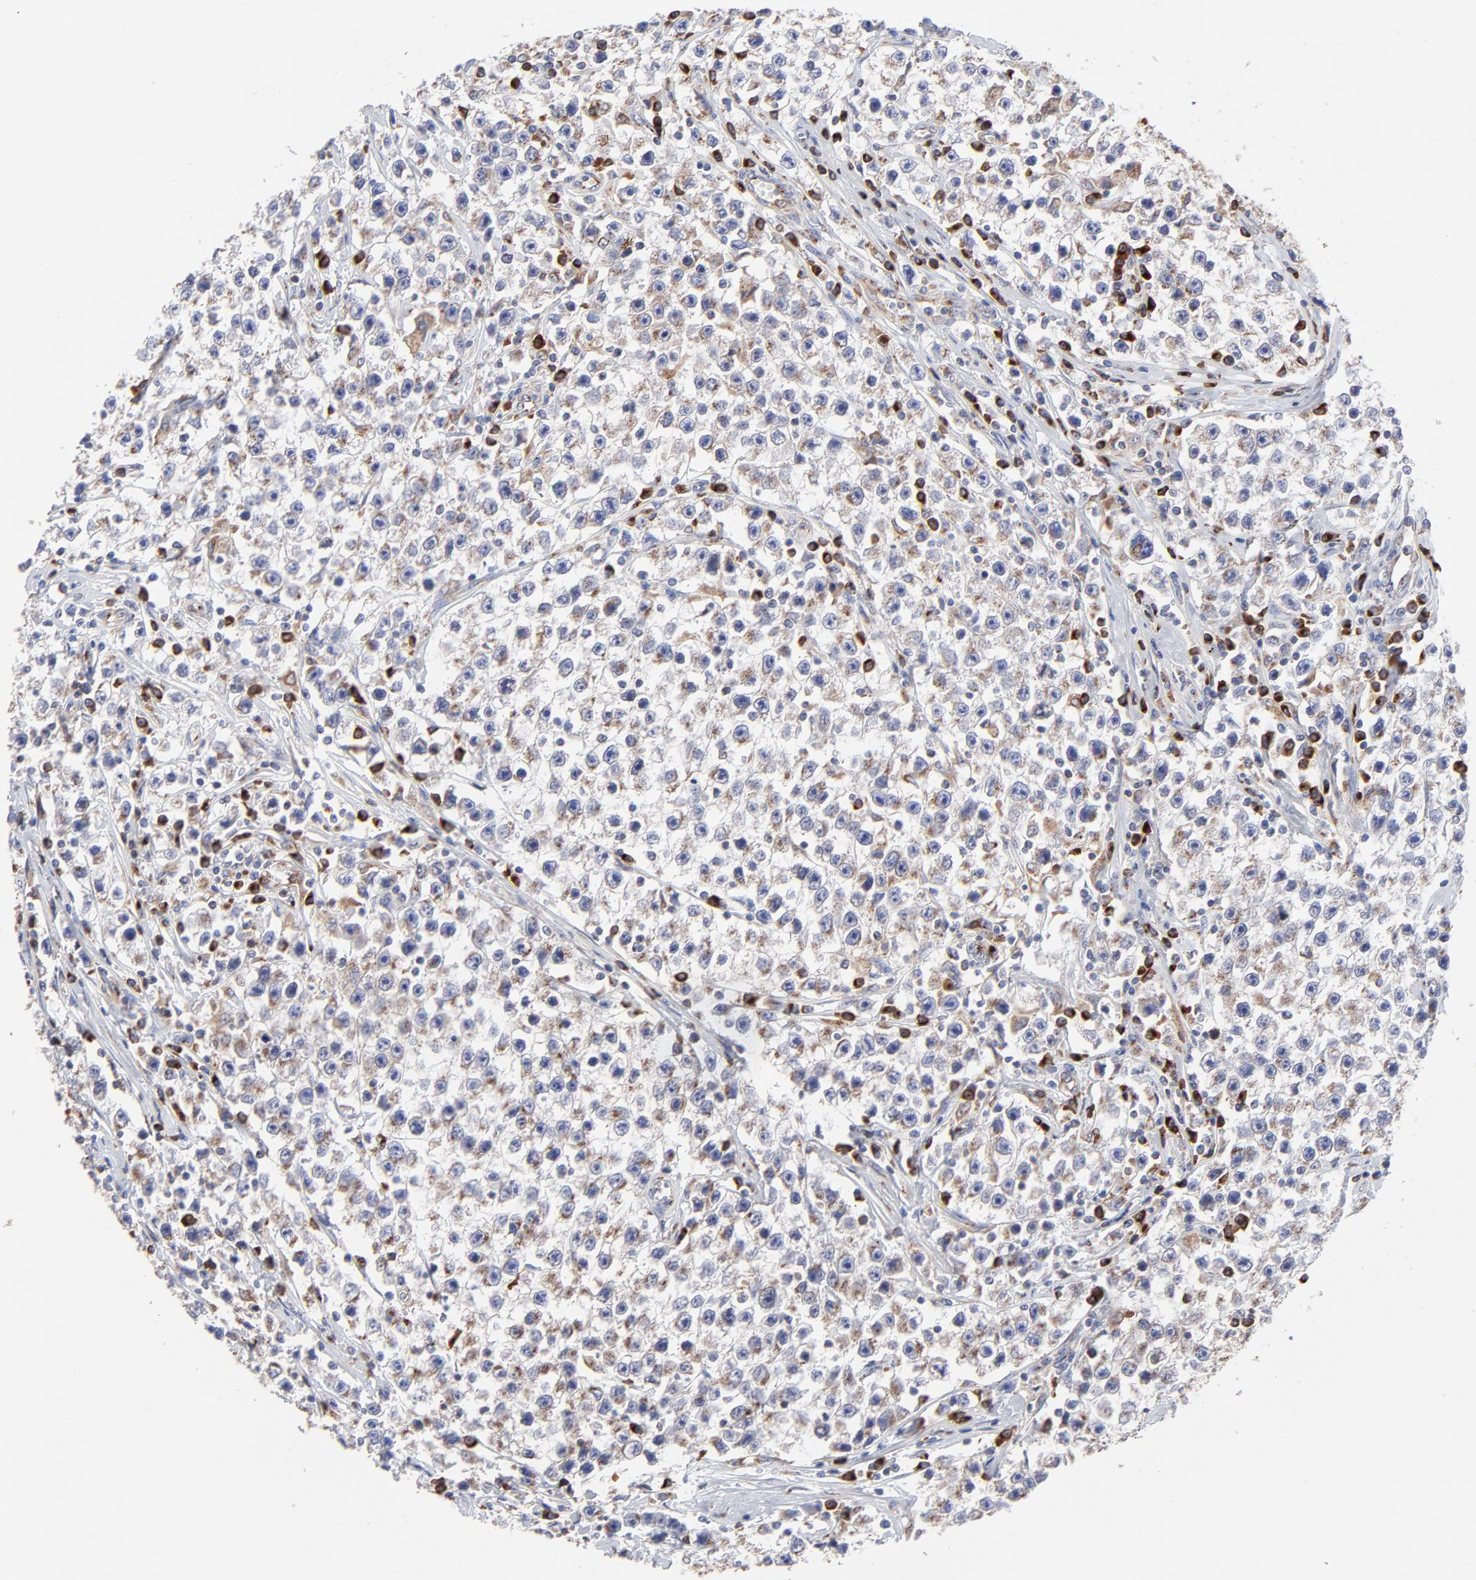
{"staining": {"intensity": "weak", "quantity": ">75%", "location": "cytoplasmic/membranous"}, "tissue": "testis cancer", "cell_type": "Tumor cells", "image_type": "cancer", "snomed": [{"axis": "morphology", "description": "Seminoma, NOS"}, {"axis": "topography", "description": "Testis"}], "caption": "Weak cytoplasmic/membranous expression for a protein is appreciated in approximately >75% of tumor cells of testis cancer (seminoma) using IHC.", "gene": "LMAN1", "patient": {"sex": "male", "age": 35}}